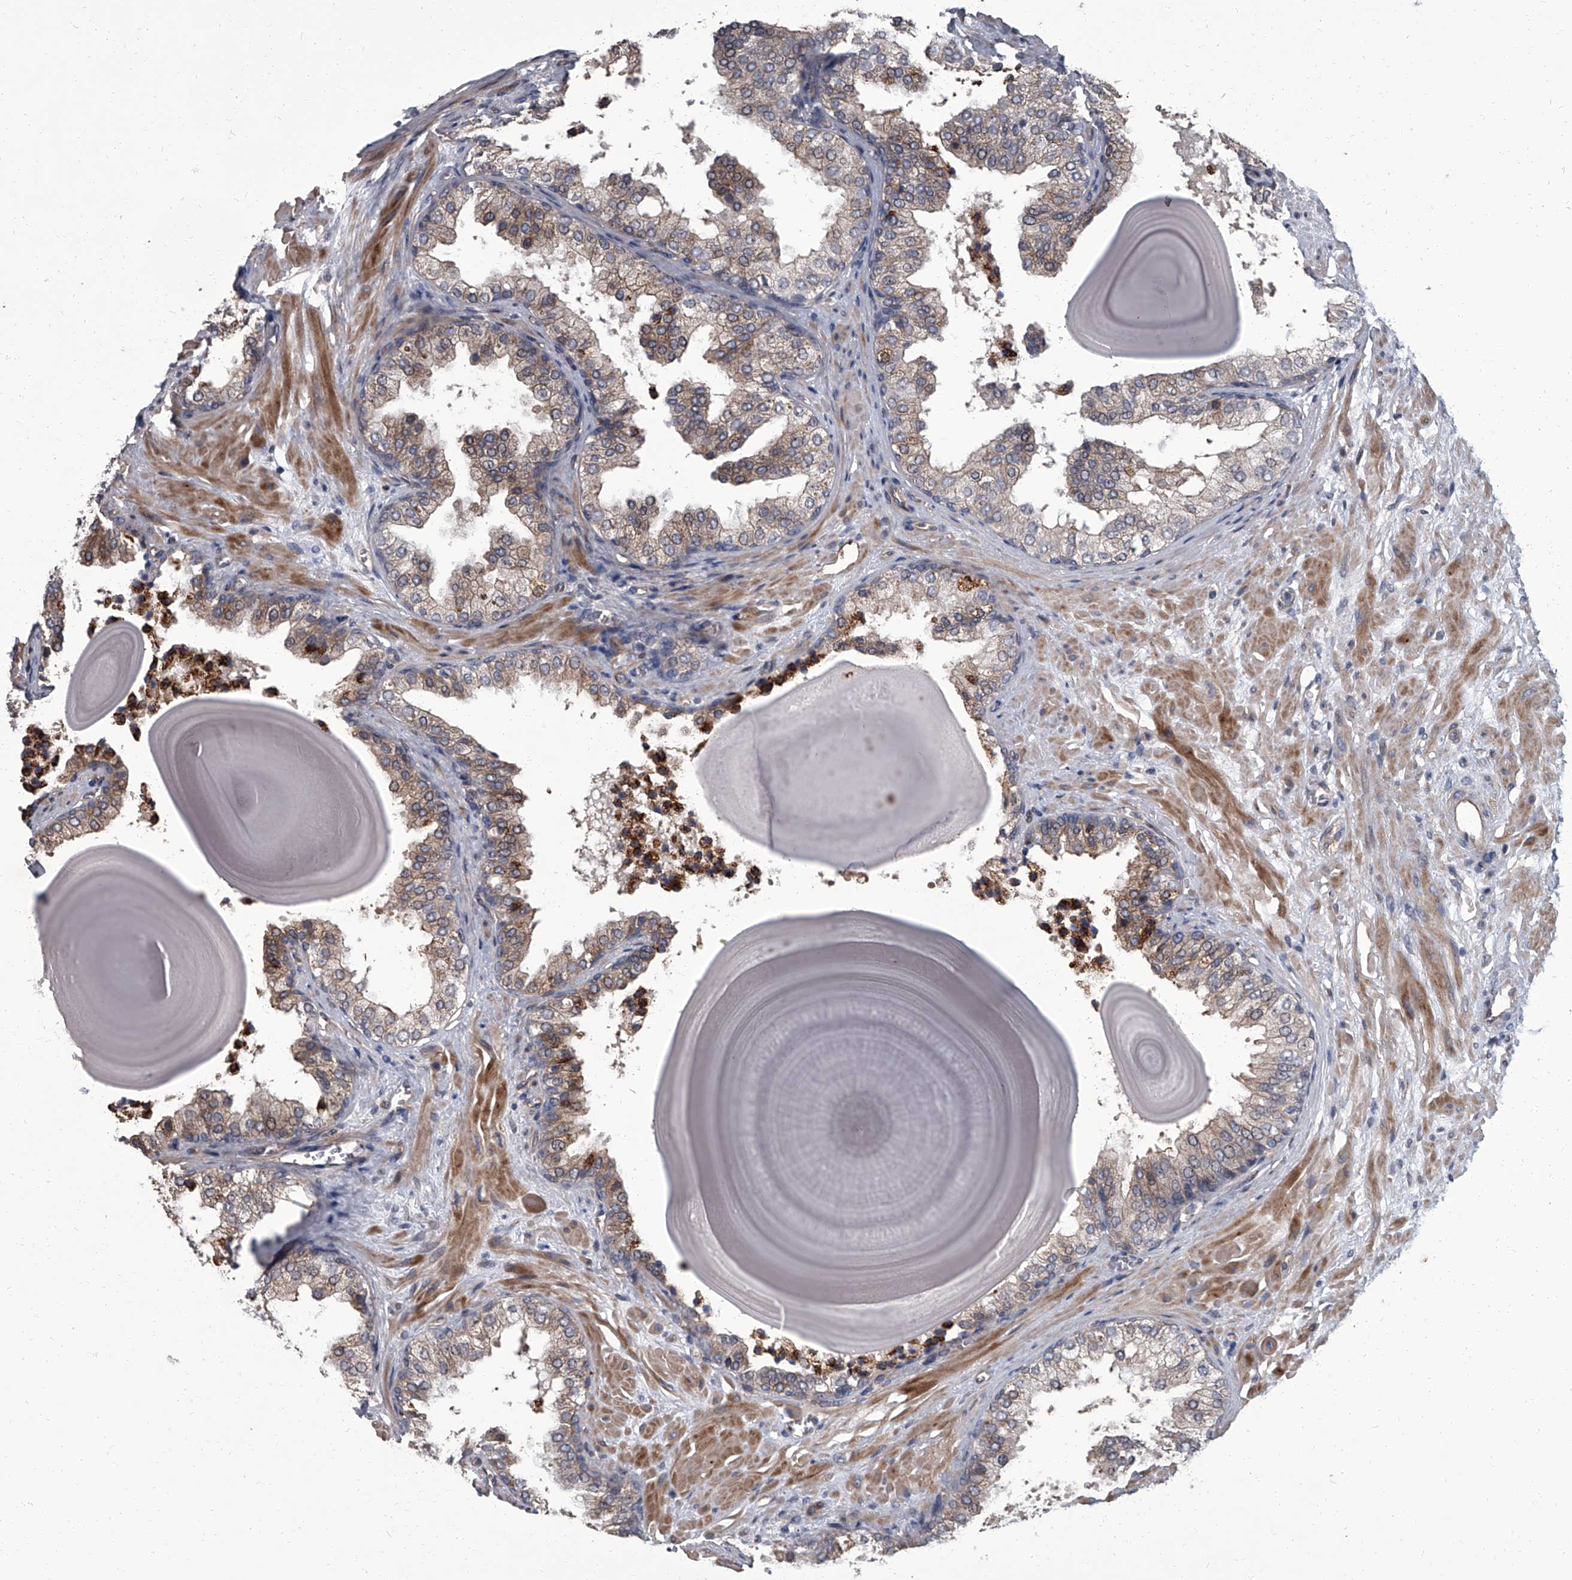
{"staining": {"intensity": "moderate", "quantity": "<25%", "location": "cytoplasmic/membranous"}, "tissue": "prostate", "cell_type": "Glandular cells", "image_type": "normal", "snomed": [{"axis": "morphology", "description": "Normal tissue, NOS"}, {"axis": "topography", "description": "Prostate"}], "caption": "Immunohistochemical staining of unremarkable human prostate exhibits <25% levels of moderate cytoplasmic/membranous protein staining in about <25% of glandular cells.", "gene": "SIRT4", "patient": {"sex": "male", "age": 48}}